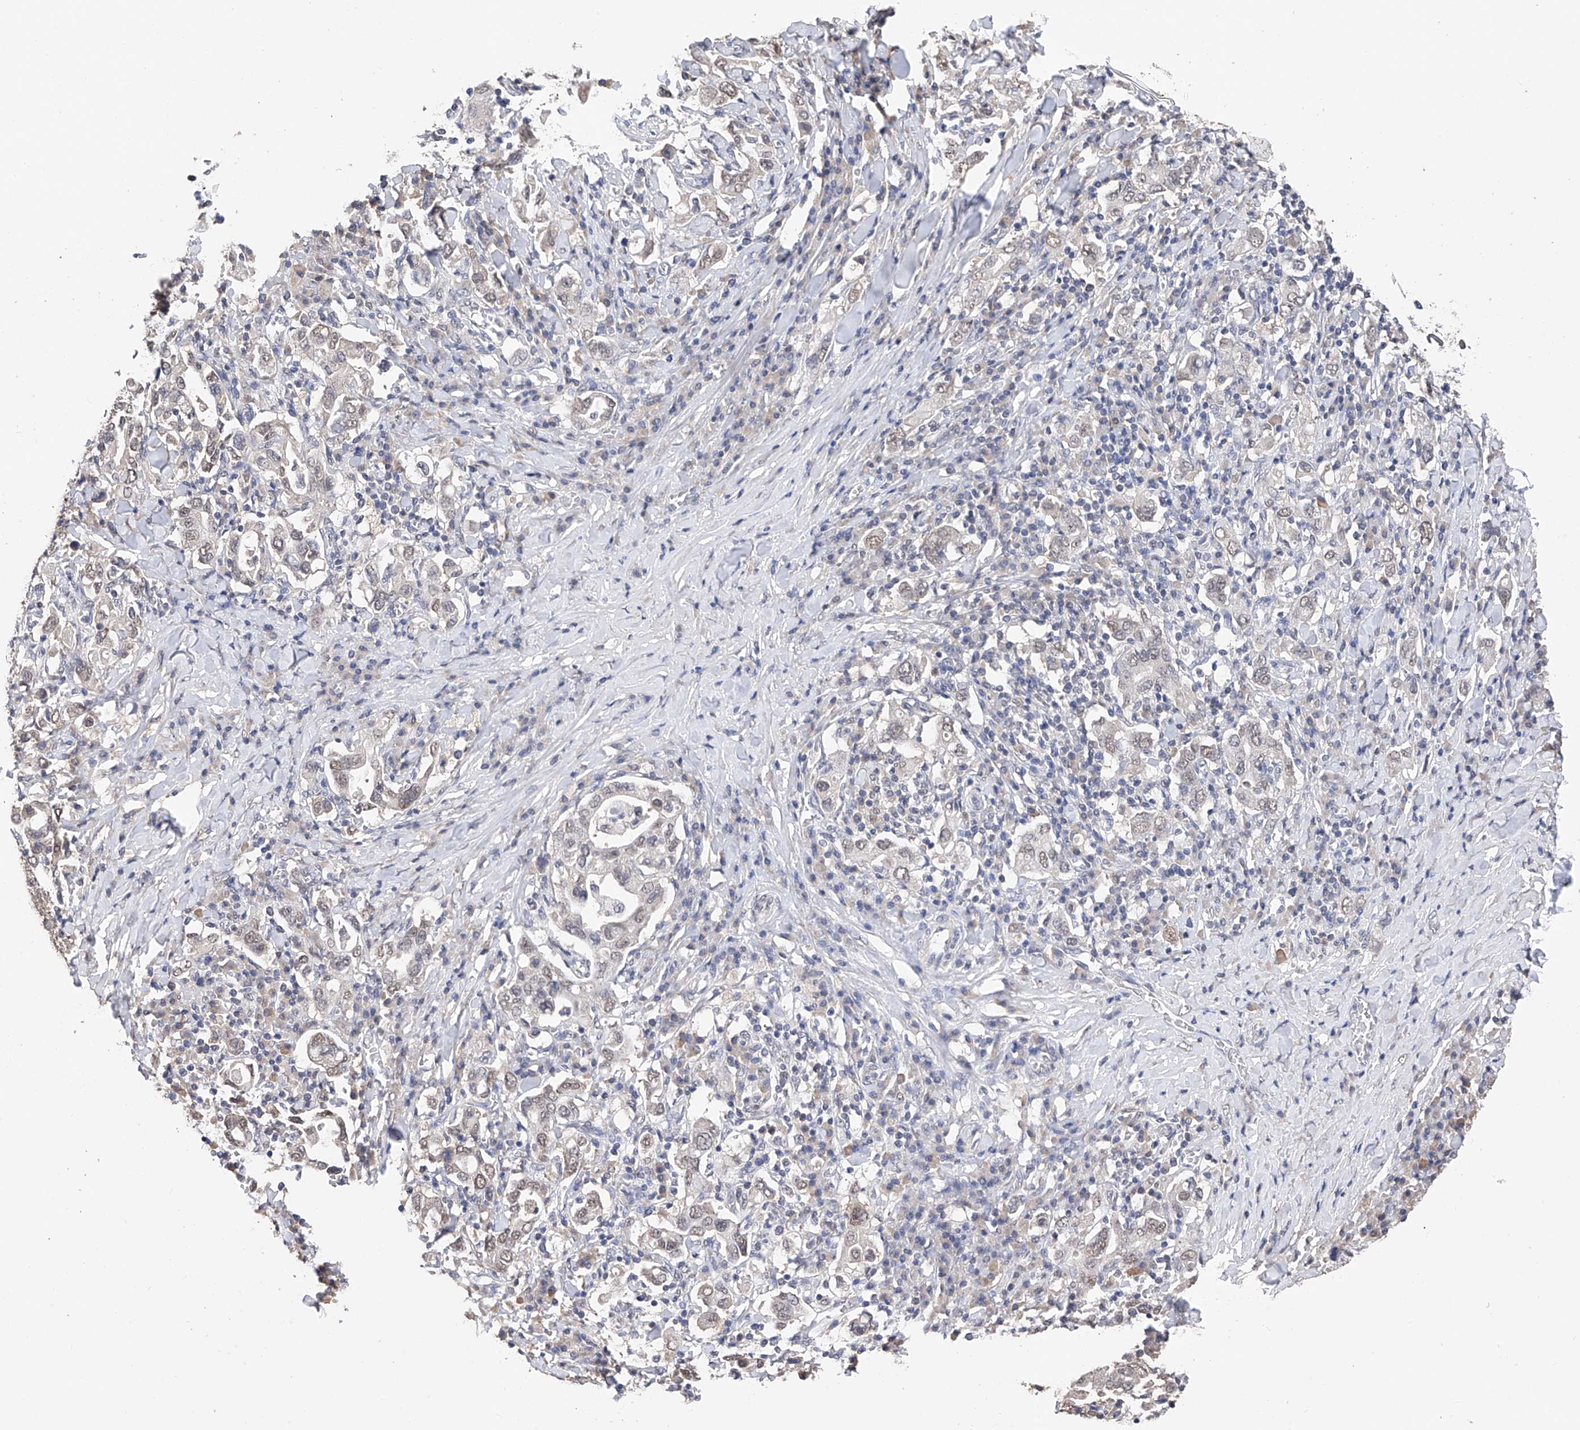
{"staining": {"intensity": "weak", "quantity": "25%-75%", "location": "nuclear"}, "tissue": "stomach cancer", "cell_type": "Tumor cells", "image_type": "cancer", "snomed": [{"axis": "morphology", "description": "Adenocarcinoma, NOS"}, {"axis": "topography", "description": "Stomach, upper"}], "caption": "Stomach adenocarcinoma was stained to show a protein in brown. There is low levels of weak nuclear expression in approximately 25%-75% of tumor cells.", "gene": "DMAP1", "patient": {"sex": "male", "age": 62}}